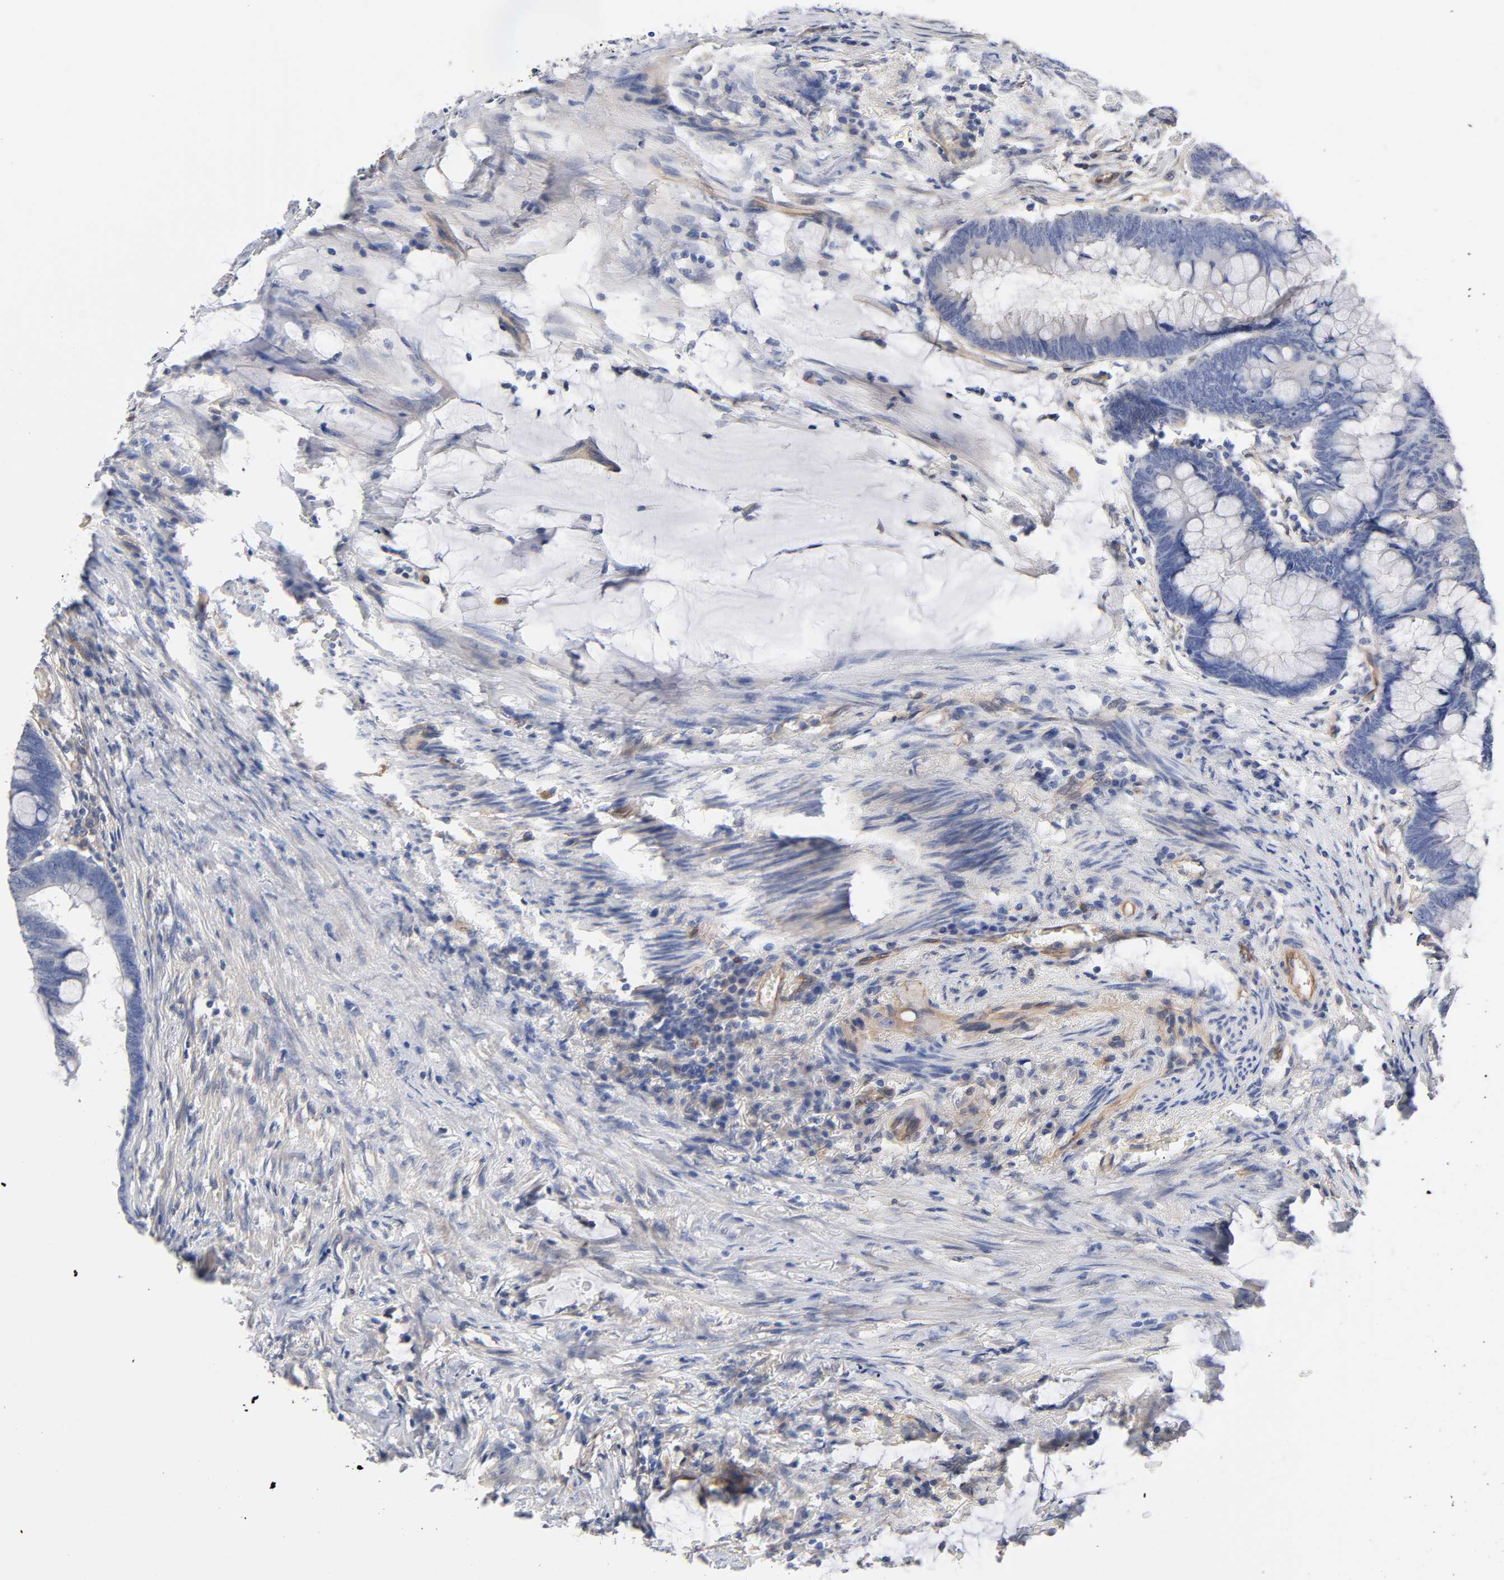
{"staining": {"intensity": "negative", "quantity": "none", "location": "none"}, "tissue": "colorectal cancer", "cell_type": "Tumor cells", "image_type": "cancer", "snomed": [{"axis": "morphology", "description": "Normal tissue, NOS"}, {"axis": "morphology", "description": "Adenocarcinoma, NOS"}, {"axis": "topography", "description": "Rectum"}, {"axis": "topography", "description": "Peripheral nerve tissue"}], "caption": "High magnification brightfield microscopy of colorectal cancer (adenocarcinoma) stained with DAB (brown) and counterstained with hematoxylin (blue): tumor cells show no significant expression.", "gene": "RAB13", "patient": {"sex": "male", "age": 92}}